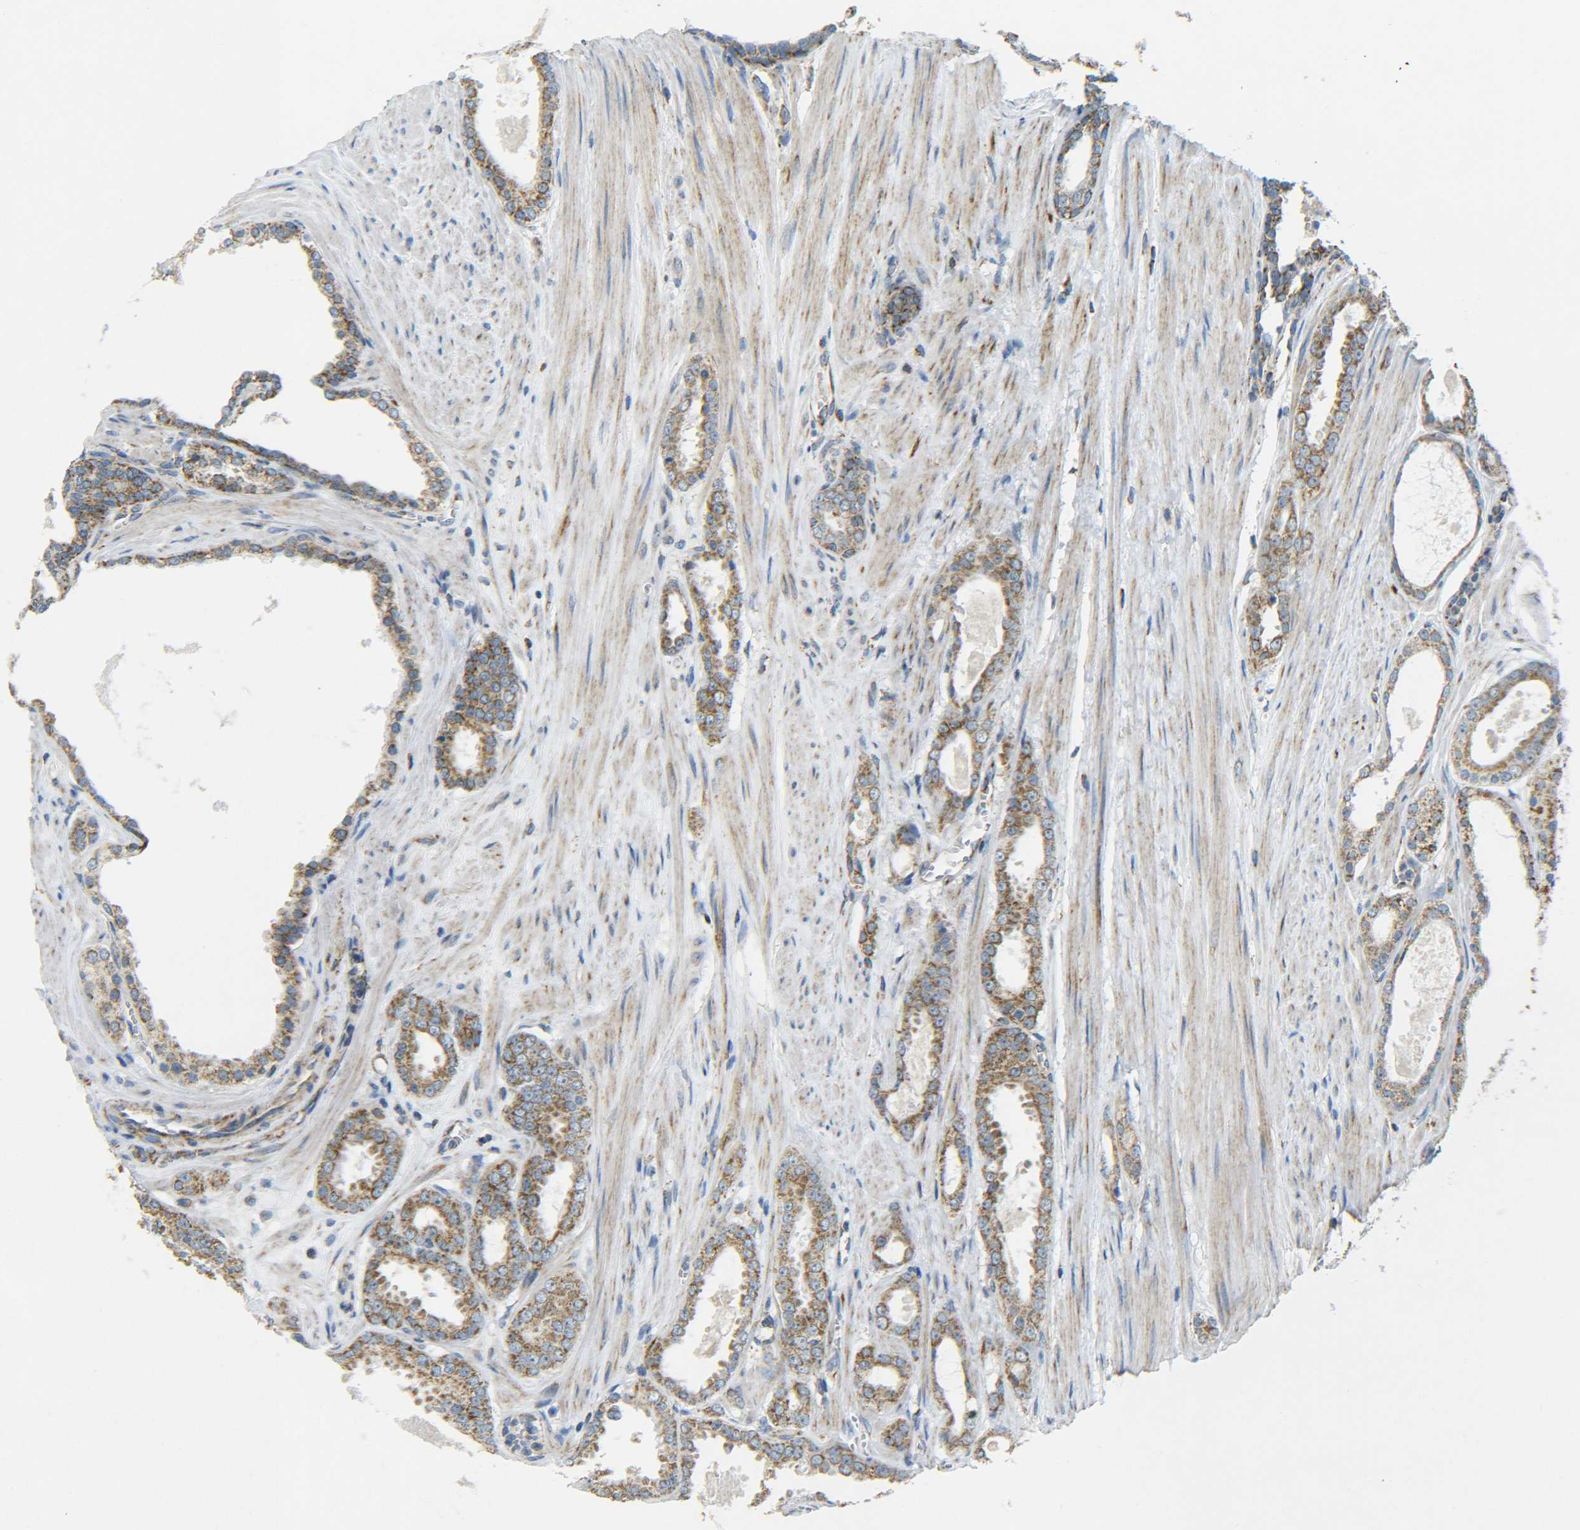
{"staining": {"intensity": "weak", "quantity": ">75%", "location": "cytoplasmic/membranous"}, "tissue": "prostate cancer", "cell_type": "Tumor cells", "image_type": "cancer", "snomed": [{"axis": "morphology", "description": "Adenocarcinoma, Low grade"}, {"axis": "topography", "description": "Prostate"}], "caption": "Immunohistochemistry image of prostate cancer (low-grade adenocarcinoma) stained for a protein (brown), which shows low levels of weak cytoplasmic/membranous staining in approximately >75% of tumor cells.", "gene": "CYB5R1", "patient": {"sex": "male", "age": 57}}